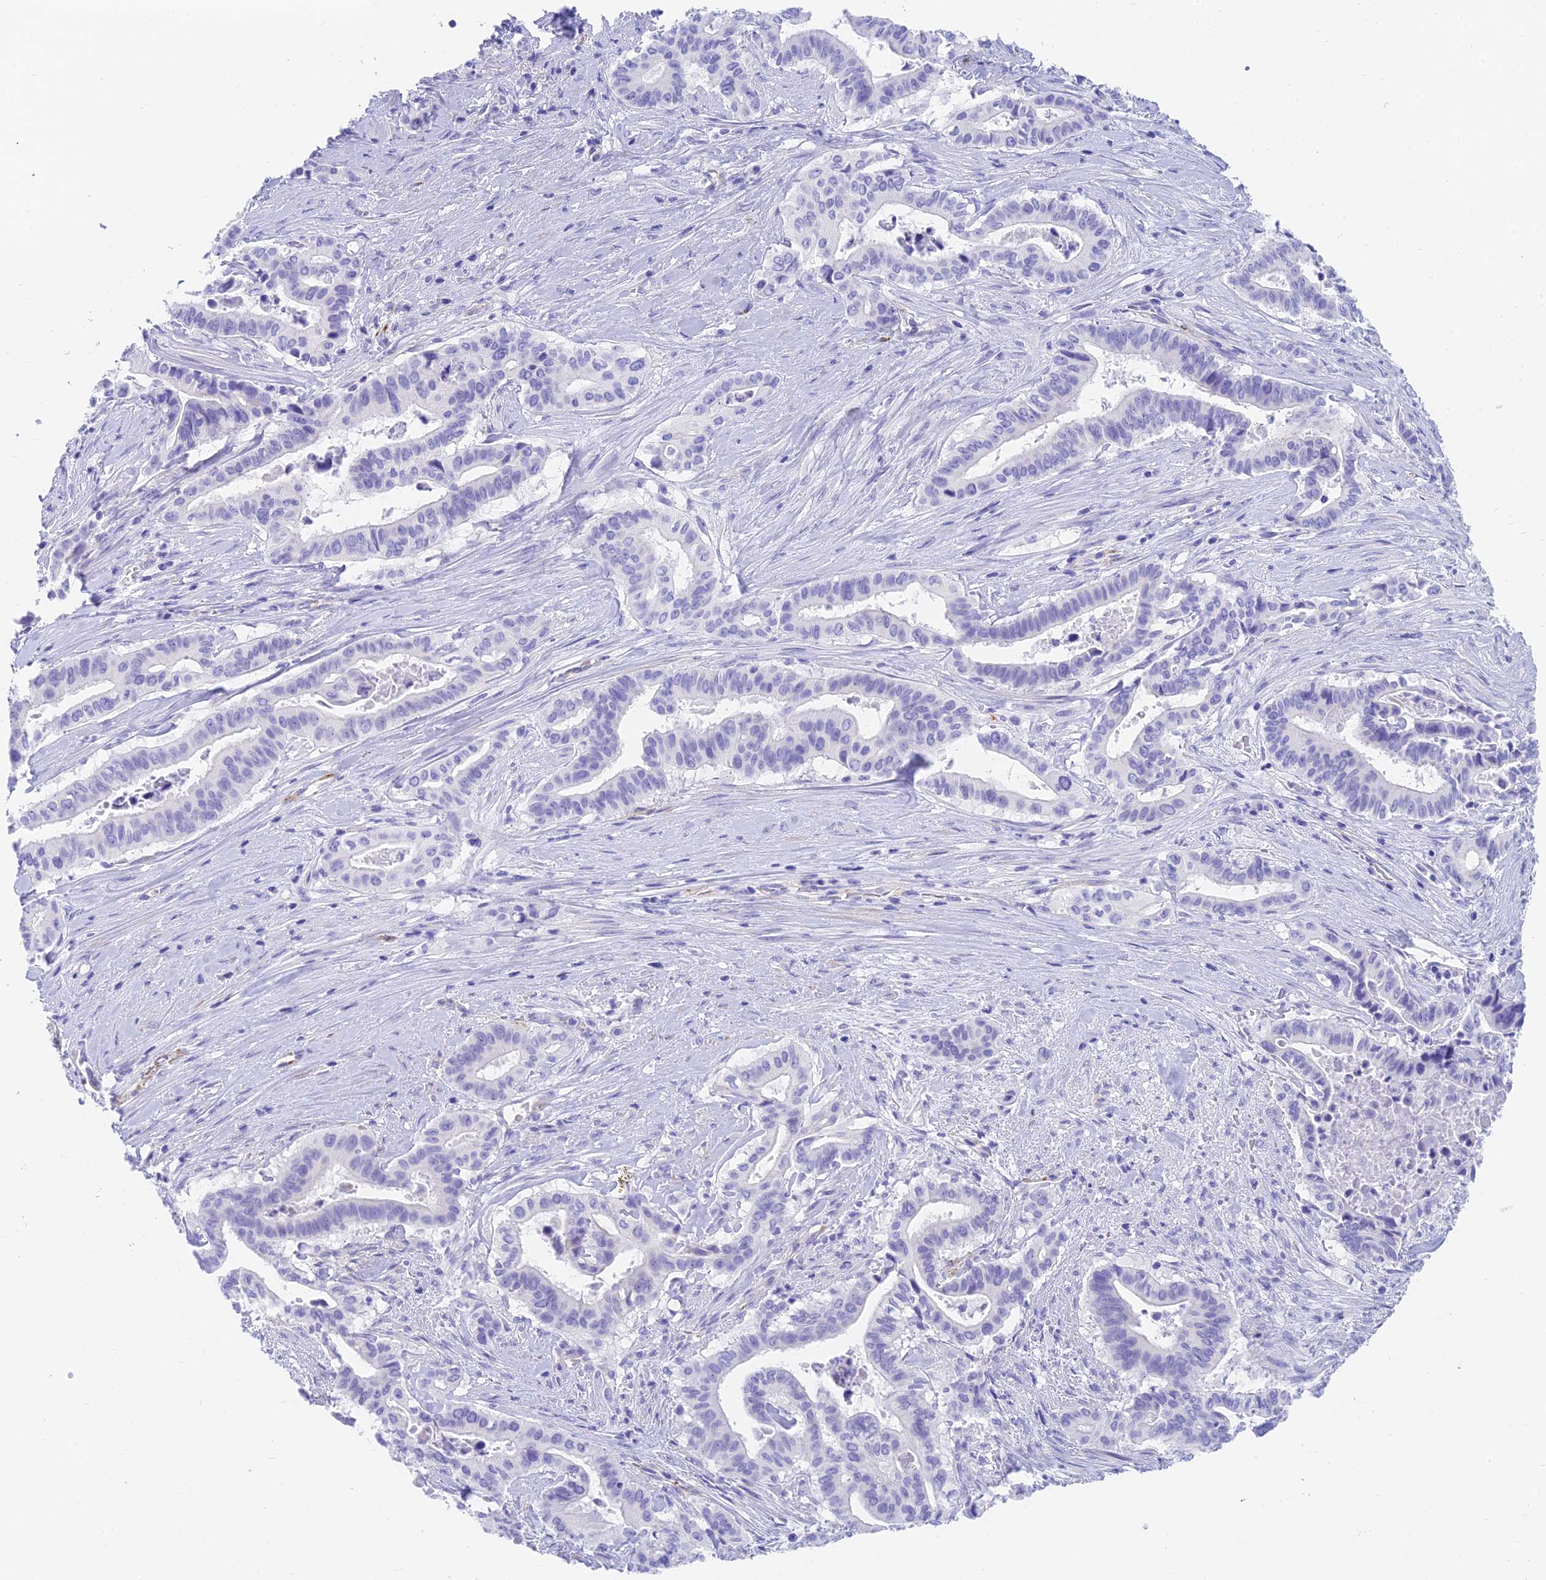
{"staining": {"intensity": "negative", "quantity": "none", "location": "none"}, "tissue": "pancreatic cancer", "cell_type": "Tumor cells", "image_type": "cancer", "snomed": [{"axis": "morphology", "description": "Adenocarcinoma, NOS"}, {"axis": "topography", "description": "Pancreas"}], "caption": "Tumor cells are negative for brown protein staining in pancreatic cancer (adenocarcinoma). Nuclei are stained in blue.", "gene": "SLC36A2", "patient": {"sex": "female", "age": 77}}